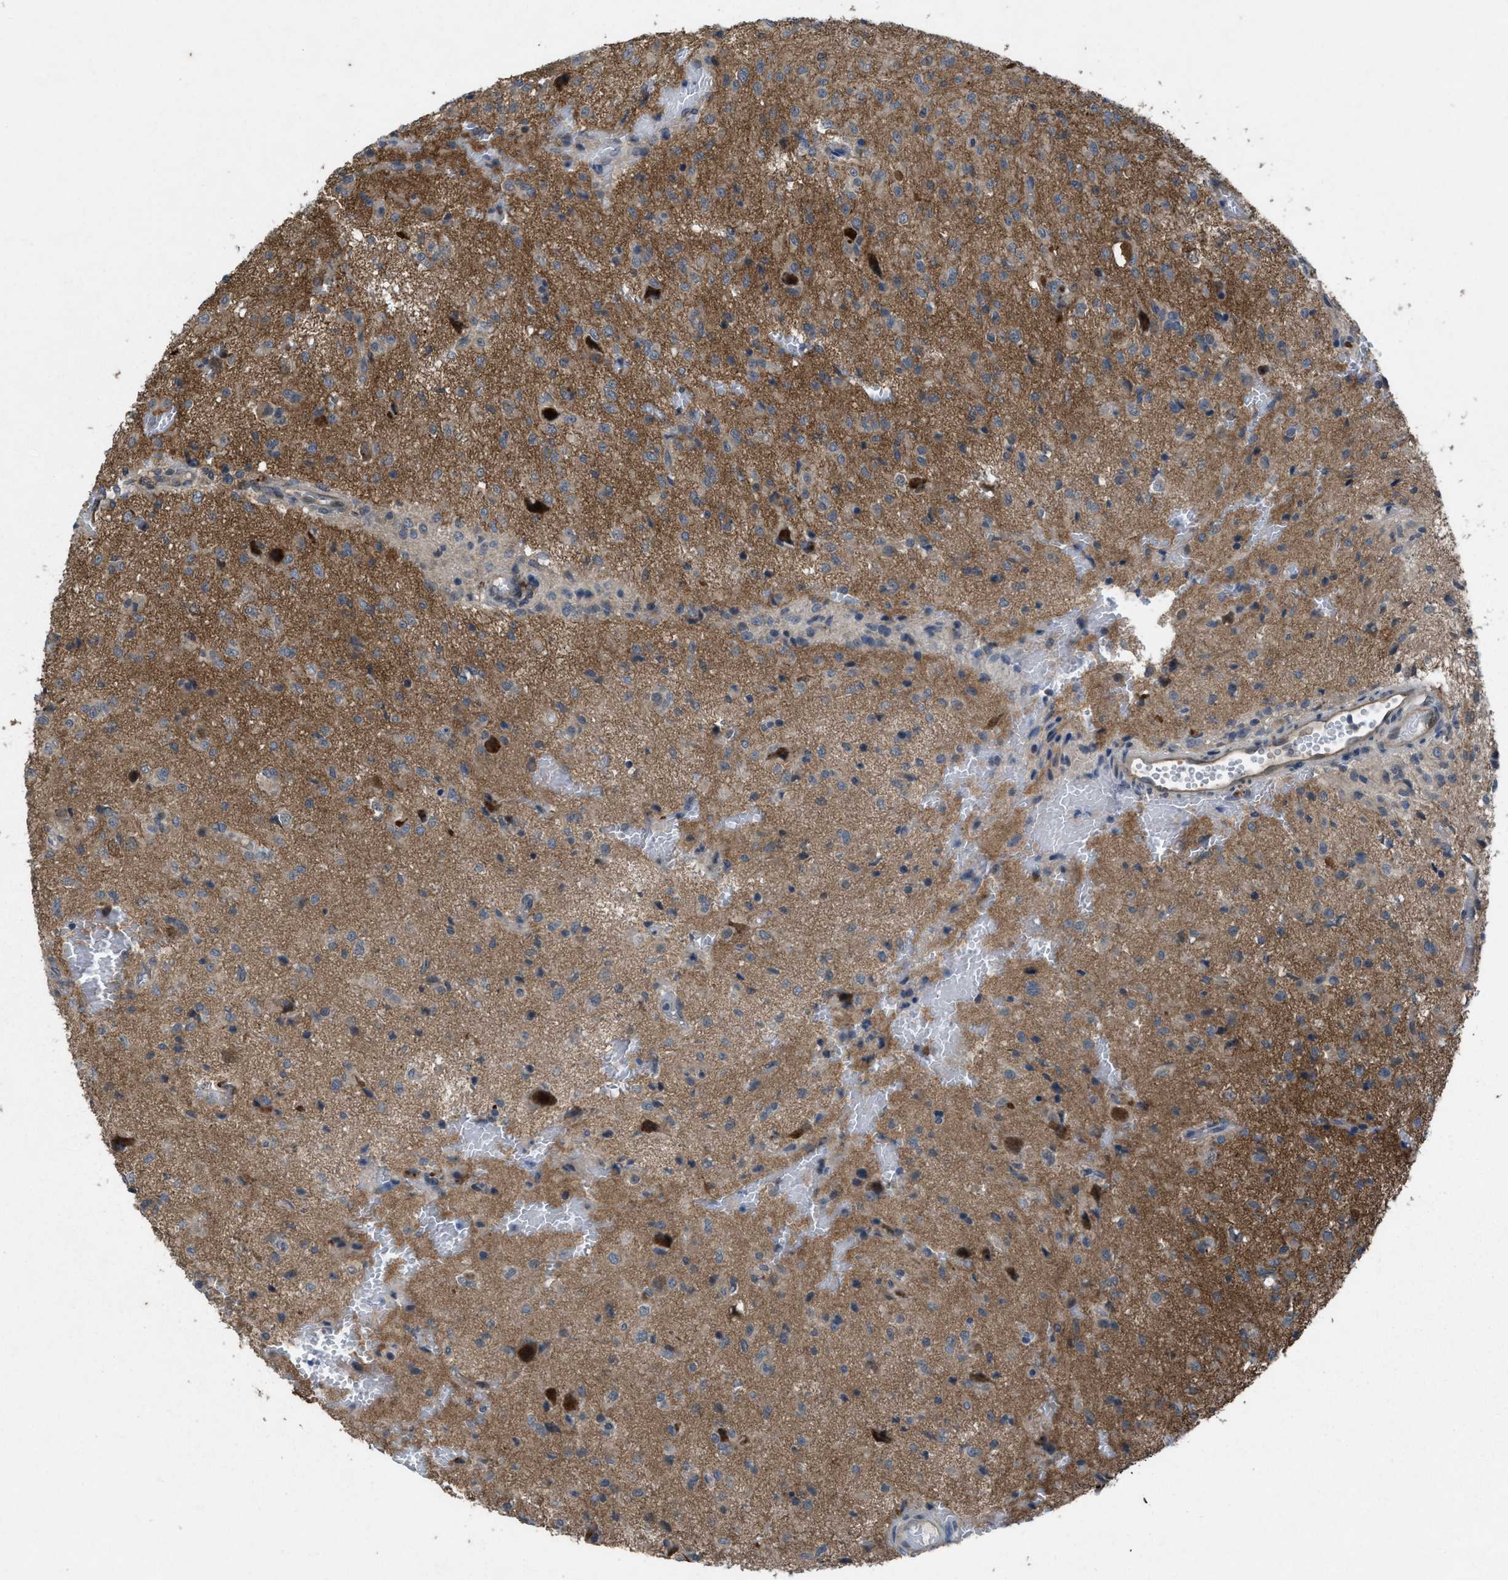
{"staining": {"intensity": "weak", "quantity": "25%-75%", "location": "cytoplasmic/membranous"}, "tissue": "glioma", "cell_type": "Tumor cells", "image_type": "cancer", "snomed": [{"axis": "morphology", "description": "Glioma, malignant, High grade"}, {"axis": "topography", "description": "Brain"}], "caption": "Protein staining displays weak cytoplasmic/membranous expression in approximately 25%-75% of tumor cells in malignant glioma (high-grade). (DAB = brown stain, brightfield microscopy at high magnification).", "gene": "PLAA", "patient": {"sex": "female", "age": 59}}